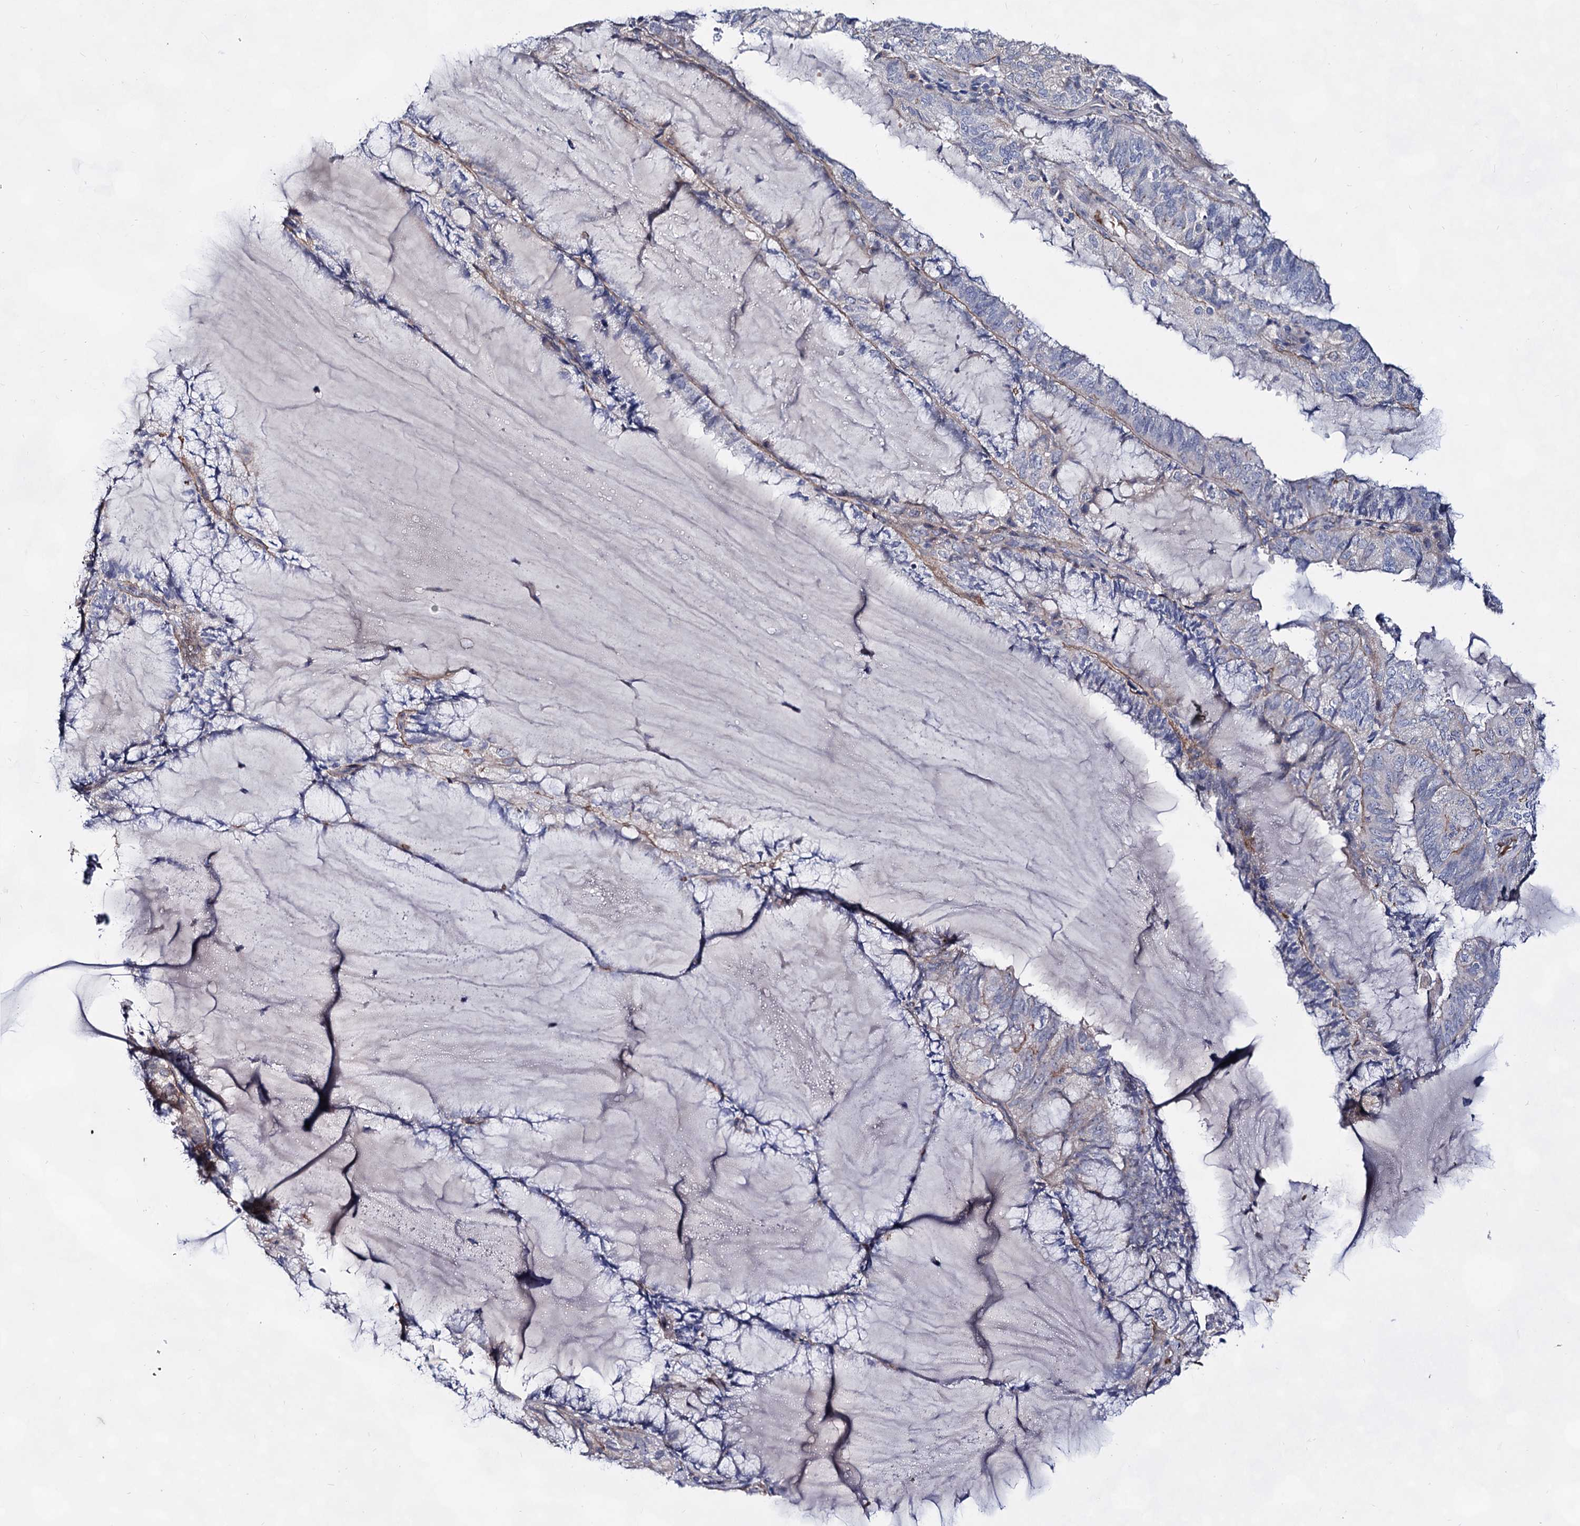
{"staining": {"intensity": "negative", "quantity": "none", "location": "none"}, "tissue": "endometrial cancer", "cell_type": "Tumor cells", "image_type": "cancer", "snomed": [{"axis": "morphology", "description": "Adenocarcinoma, NOS"}, {"axis": "topography", "description": "Endometrium"}], "caption": "Immunohistochemistry micrograph of neoplastic tissue: human endometrial adenocarcinoma stained with DAB (3,3'-diaminobenzidine) reveals no significant protein staining in tumor cells. (DAB (3,3'-diaminobenzidine) IHC with hematoxylin counter stain).", "gene": "PLIN1", "patient": {"sex": "female", "age": 81}}